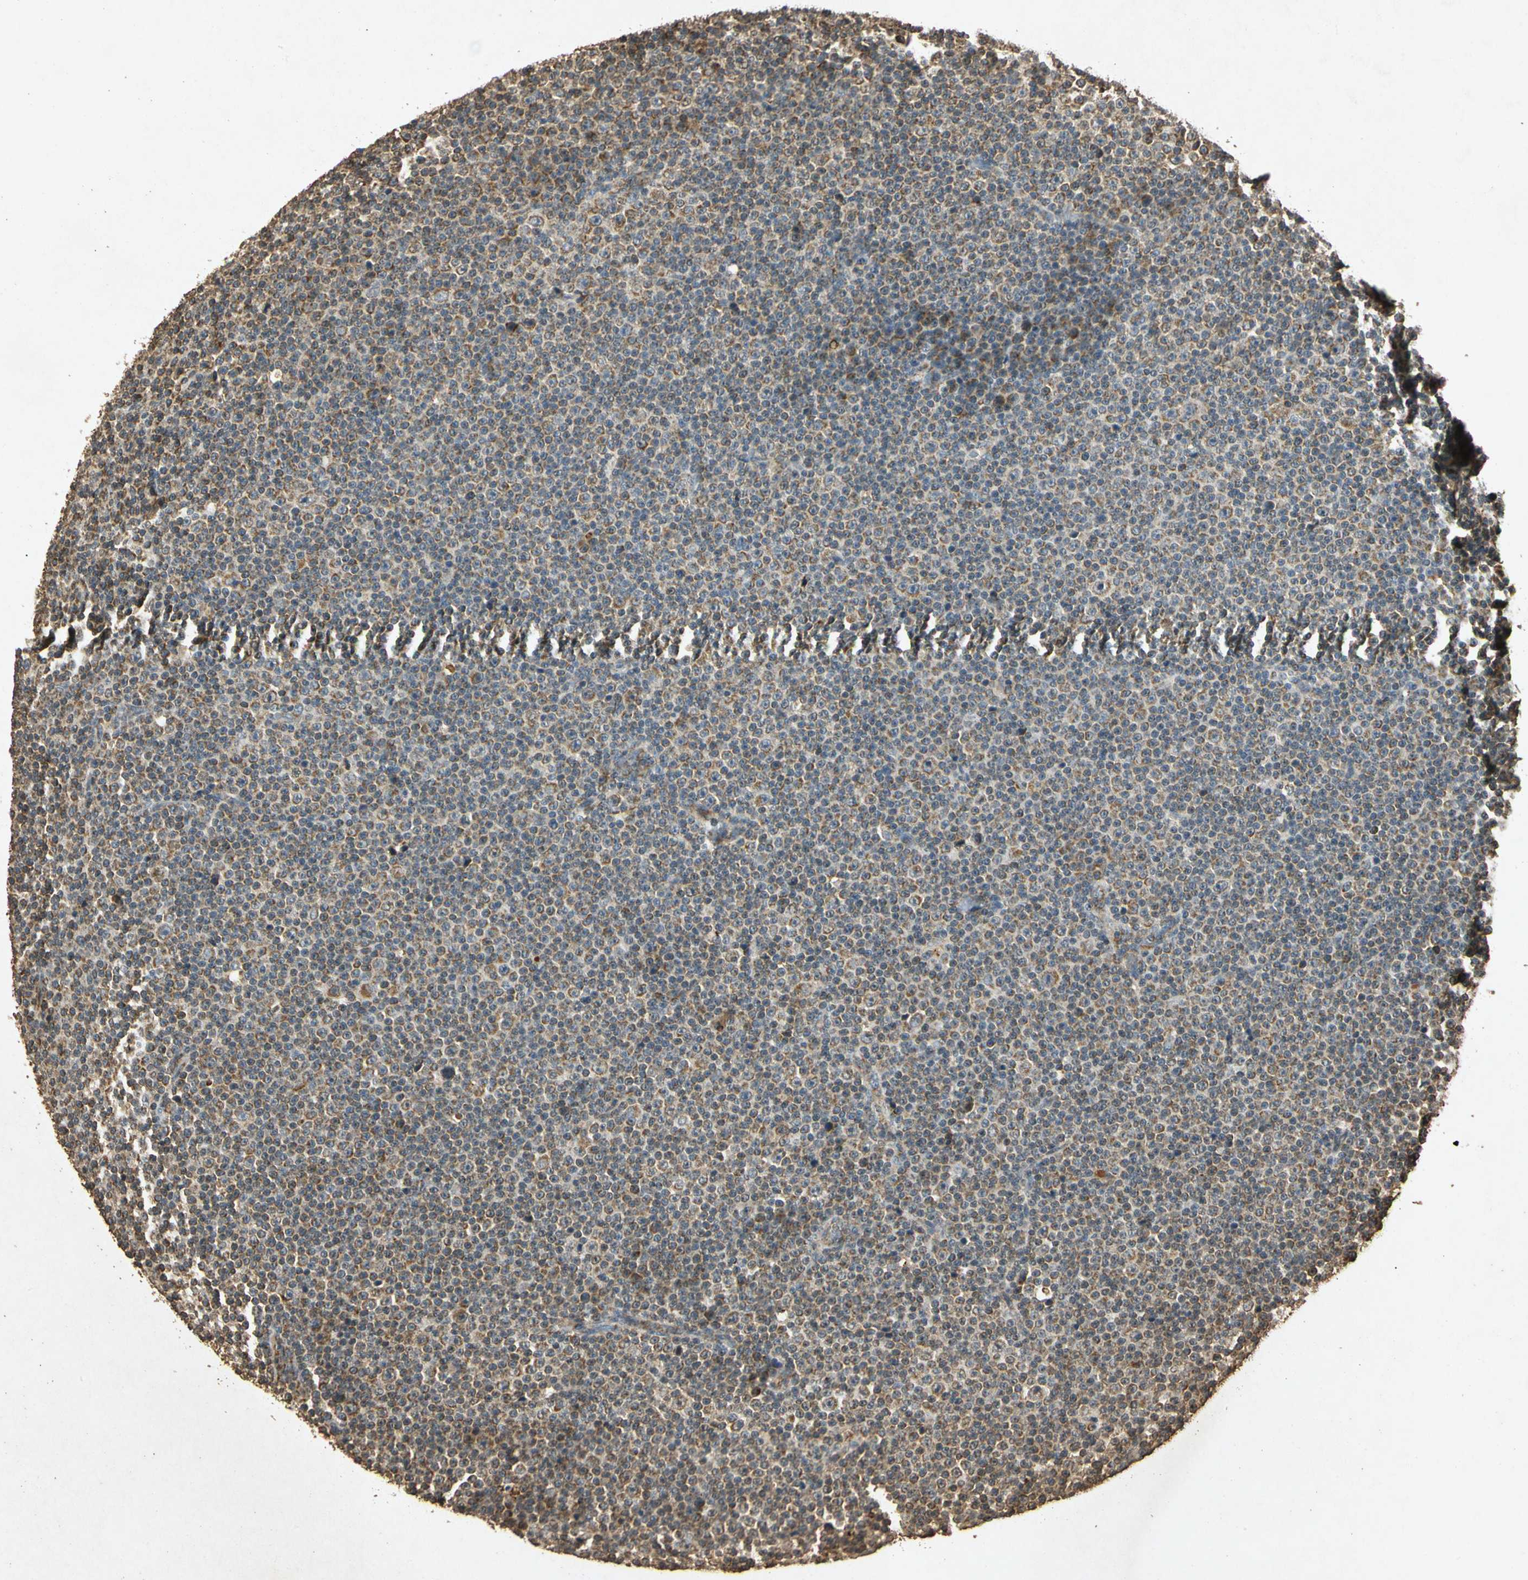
{"staining": {"intensity": "weak", "quantity": "25%-75%", "location": "cytoplasmic/membranous"}, "tissue": "lymphoma", "cell_type": "Tumor cells", "image_type": "cancer", "snomed": [{"axis": "morphology", "description": "Malignant lymphoma, non-Hodgkin's type, Low grade"}, {"axis": "topography", "description": "Lymph node"}], "caption": "About 25%-75% of tumor cells in human low-grade malignant lymphoma, non-Hodgkin's type display weak cytoplasmic/membranous protein expression as visualized by brown immunohistochemical staining.", "gene": "PRDX3", "patient": {"sex": "female", "age": 67}}